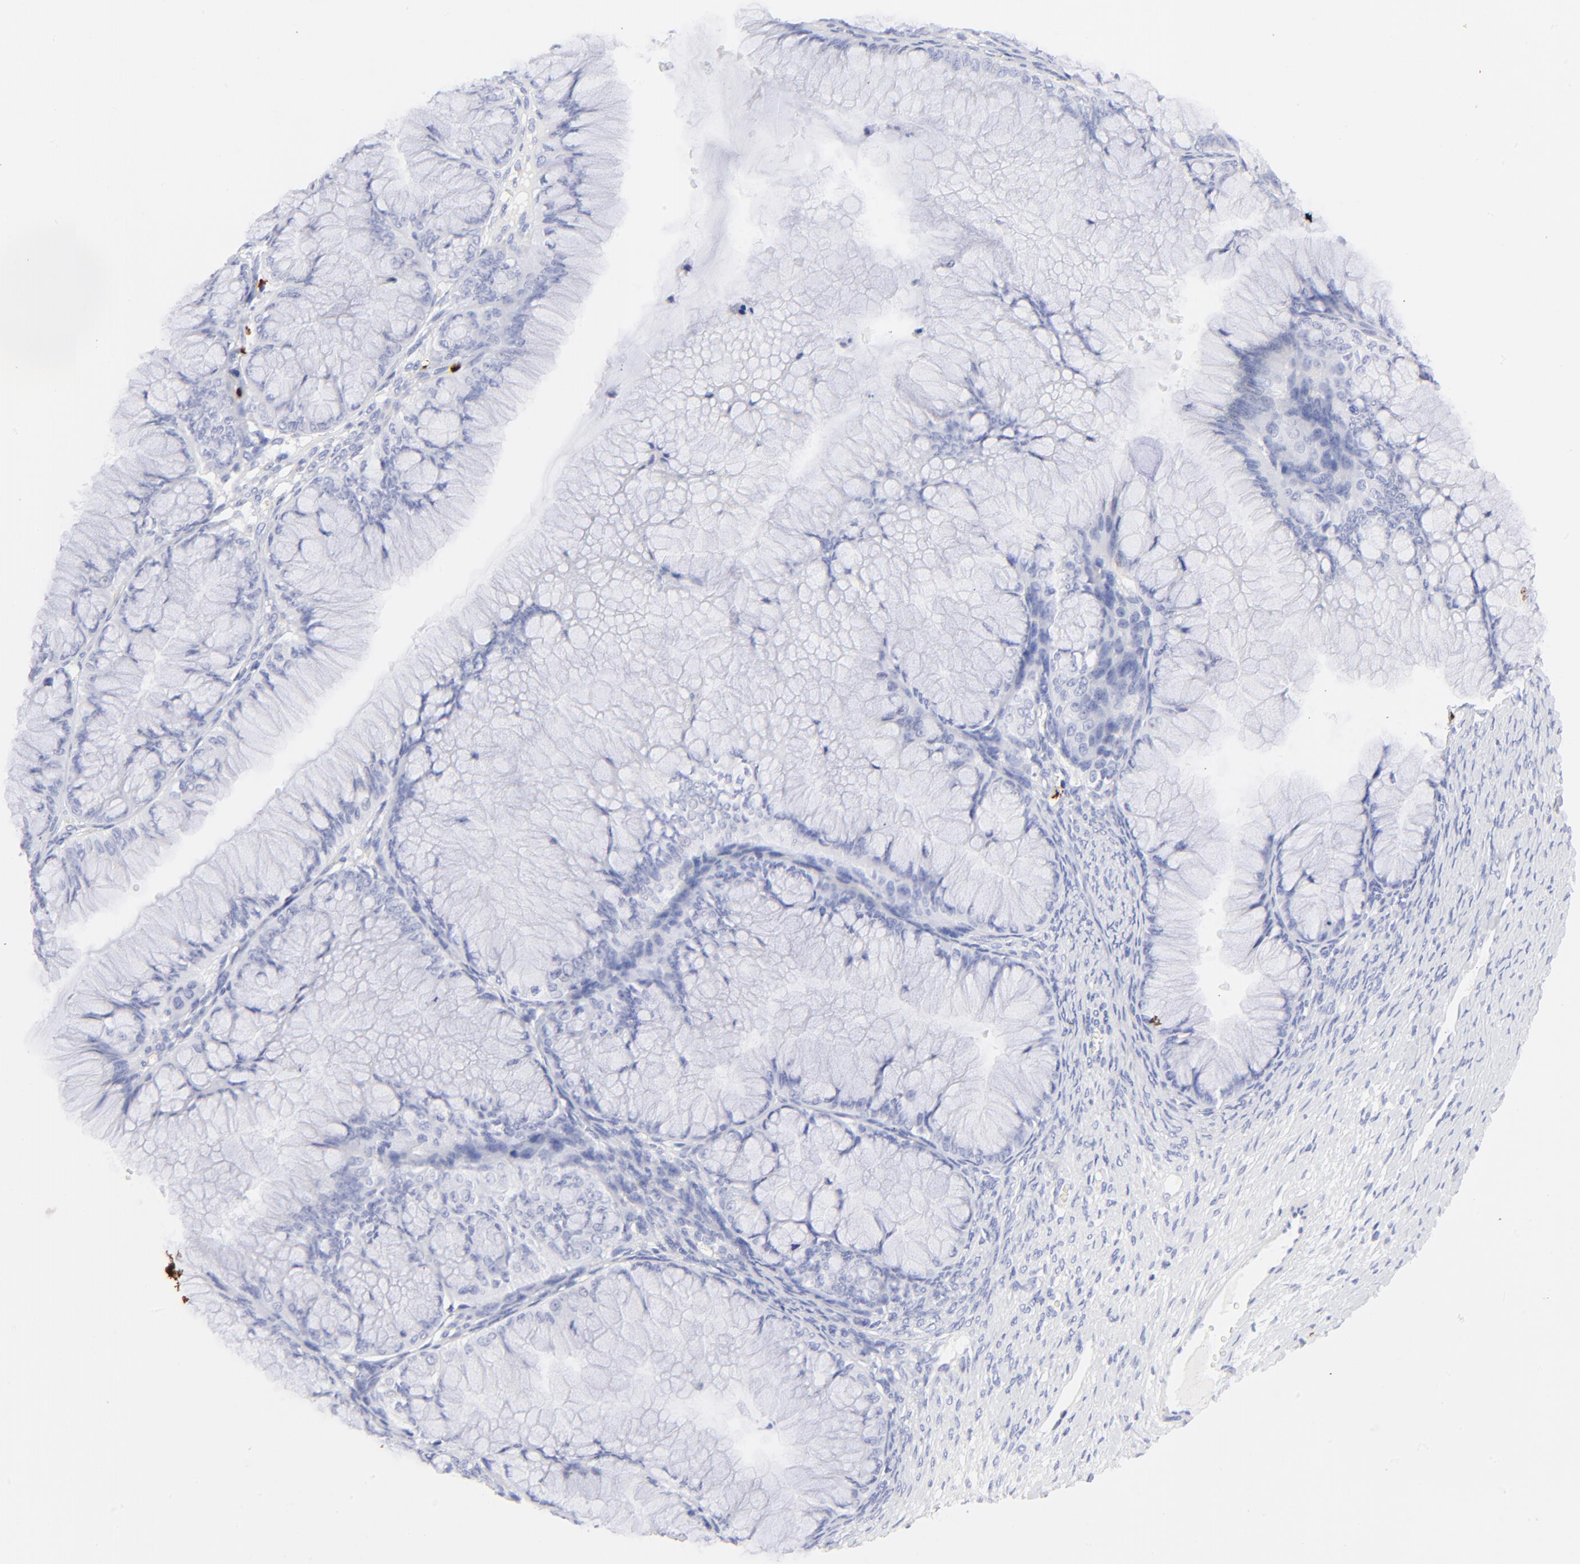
{"staining": {"intensity": "negative", "quantity": "none", "location": "none"}, "tissue": "ovarian cancer", "cell_type": "Tumor cells", "image_type": "cancer", "snomed": [{"axis": "morphology", "description": "Cystadenocarcinoma, mucinous, NOS"}, {"axis": "topography", "description": "Ovary"}], "caption": "Protein analysis of mucinous cystadenocarcinoma (ovarian) exhibits no significant expression in tumor cells.", "gene": "S100A12", "patient": {"sex": "female", "age": 63}}